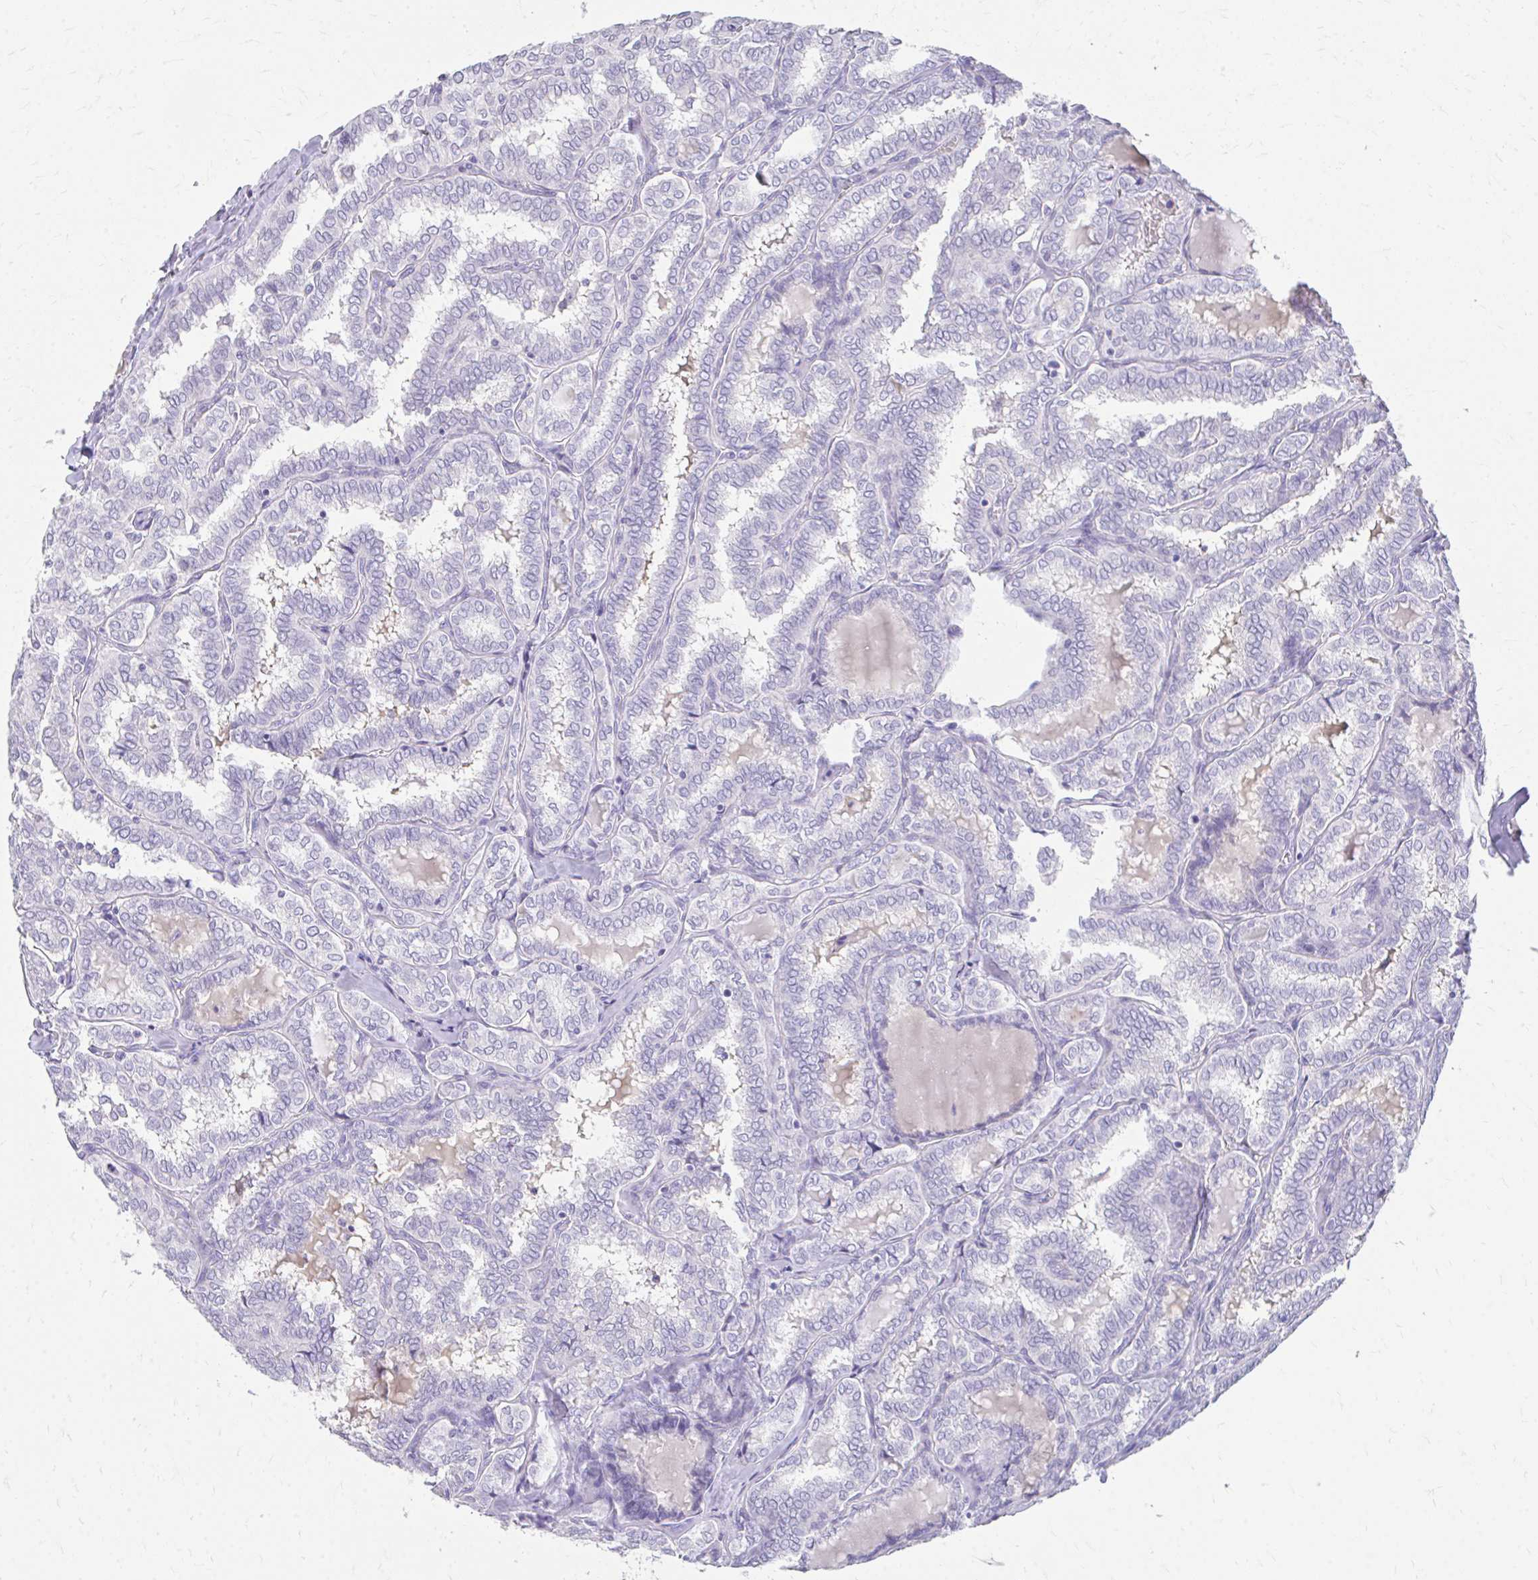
{"staining": {"intensity": "negative", "quantity": "none", "location": "none"}, "tissue": "thyroid cancer", "cell_type": "Tumor cells", "image_type": "cancer", "snomed": [{"axis": "morphology", "description": "Papillary adenocarcinoma, NOS"}, {"axis": "topography", "description": "Thyroid gland"}], "caption": "Immunohistochemistry image of papillary adenocarcinoma (thyroid) stained for a protein (brown), which displays no staining in tumor cells.", "gene": "CFH", "patient": {"sex": "female", "age": 30}}